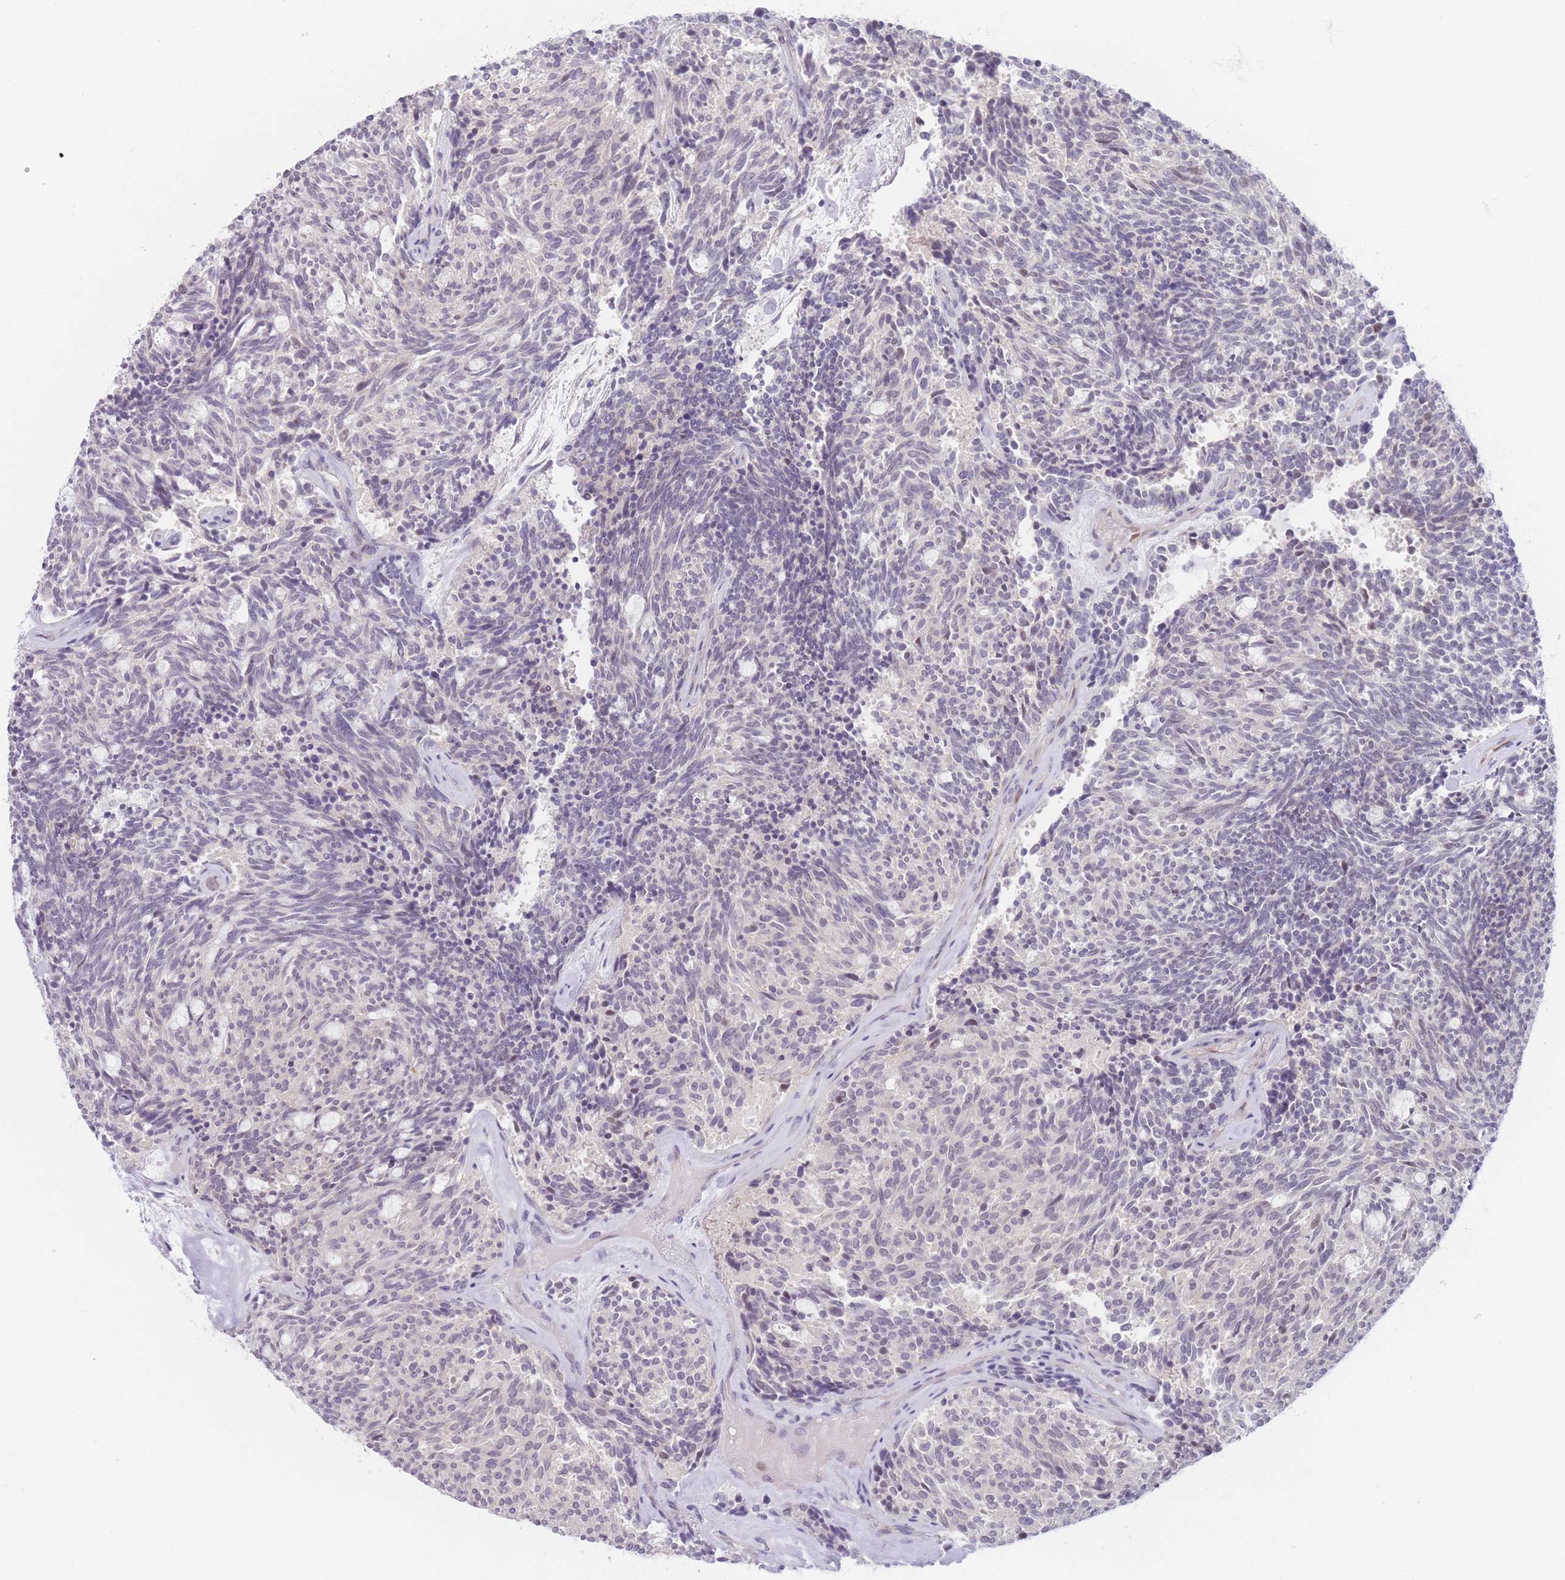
{"staining": {"intensity": "negative", "quantity": "none", "location": "none"}, "tissue": "carcinoid", "cell_type": "Tumor cells", "image_type": "cancer", "snomed": [{"axis": "morphology", "description": "Carcinoid, malignant, NOS"}, {"axis": "topography", "description": "Pancreas"}], "caption": "DAB (3,3'-diaminobenzidine) immunohistochemical staining of human carcinoid reveals no significant staining in tumor cells.", "gene": "ZNF439", "patient": {"sex": "female", "age": 54}}